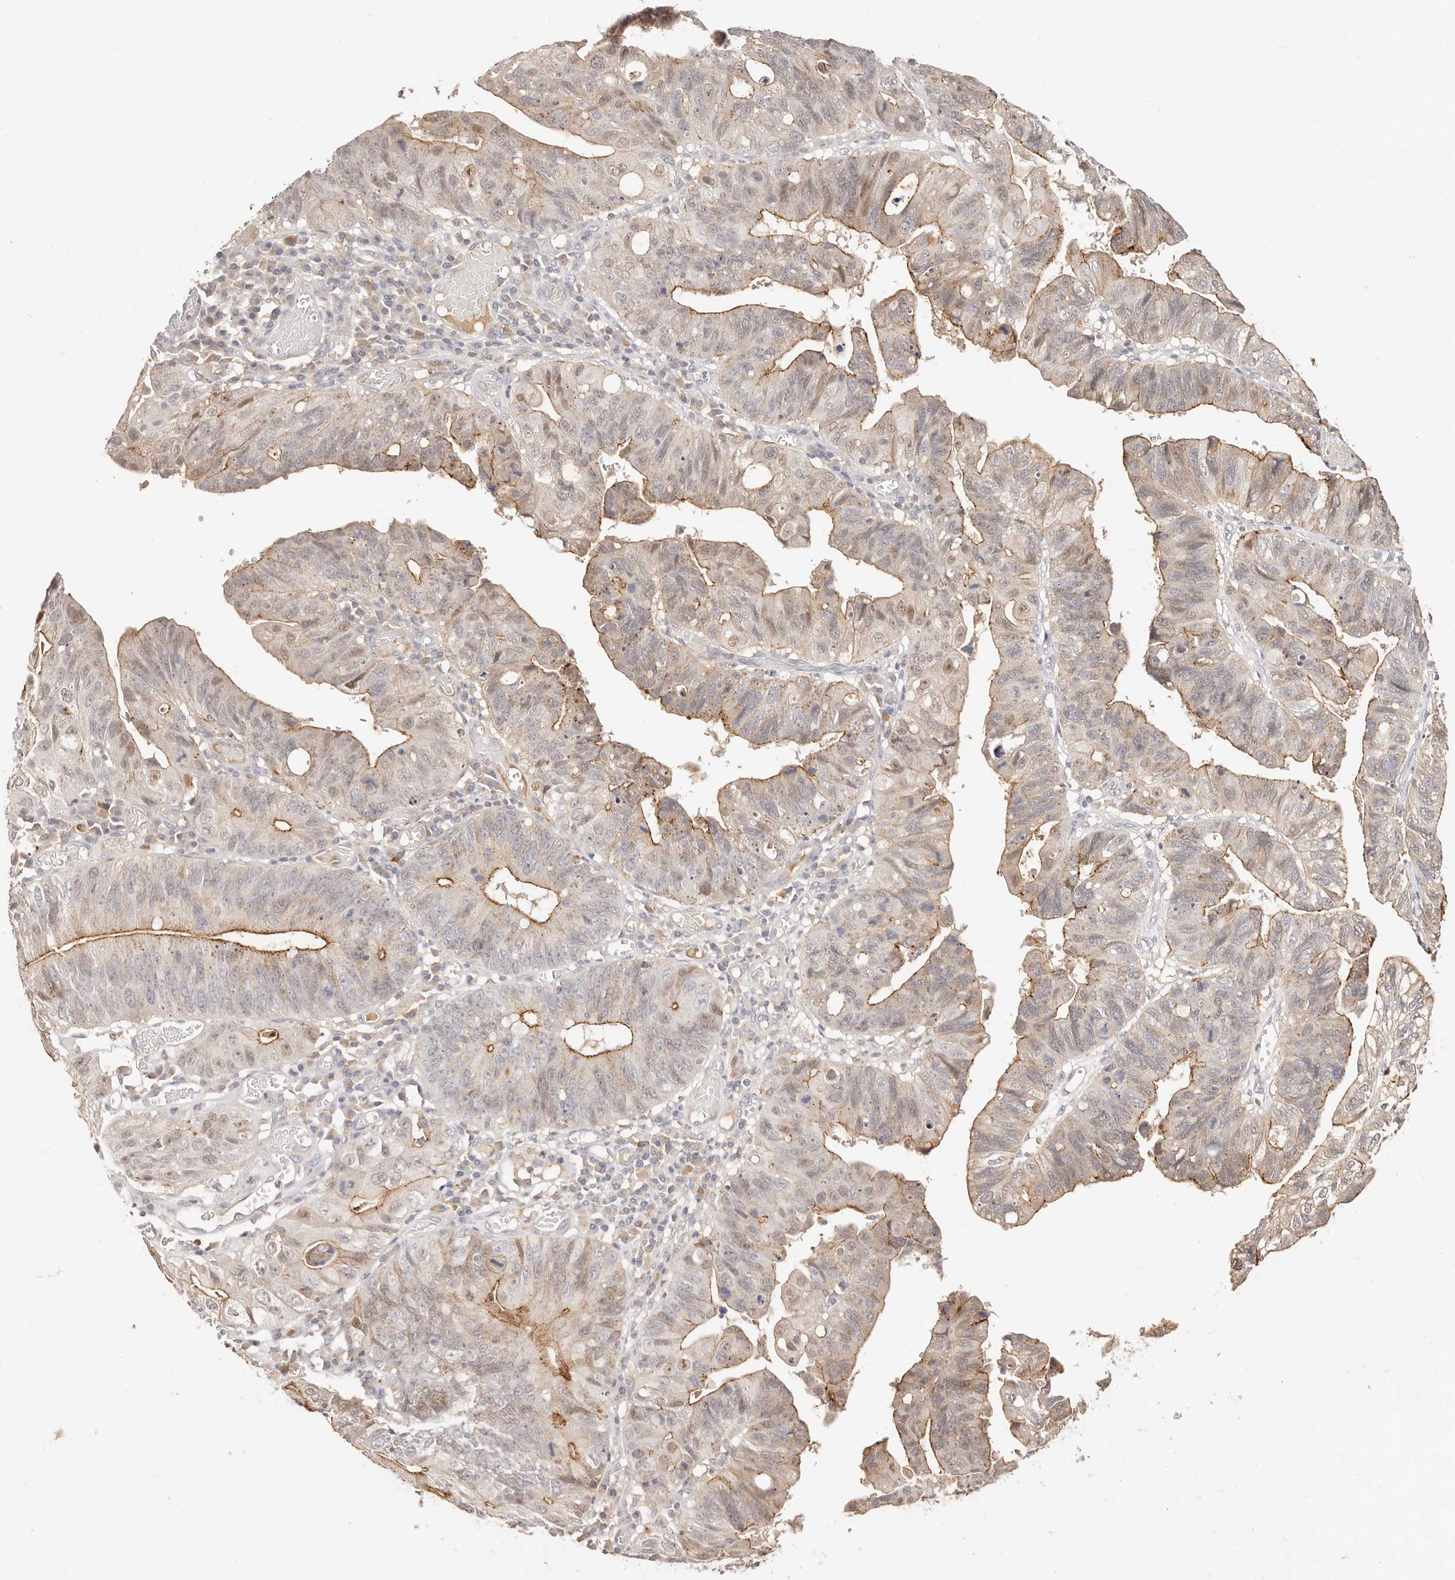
{"staining": {"intensity": "moderate", "quantity": "<25%", "location": "cytoplasmic/membranous"}, "tissue": "stomach cancer", "cell_type": "Tumor cells", "image_type": "cancer", "snomed": [{"axis": "morphology", "description": "Adenocarcinoma, NOS"}, {"axis": "topography", "description": "Stomach"}], "caption": "Protein staining of stomach cancer tissue displays moderate cytoplasmic/membranous positivity in approximately <25% of tumor cells. The staining was performed using DAB (3,3'-diaminobenzidine) to visualize the protein expression in brown, while the nuclei were stained in blue with hematoxylin (Magnification: 20x).", "gene": "CXADR", "patient": {"sex": "male", "age": 59}}